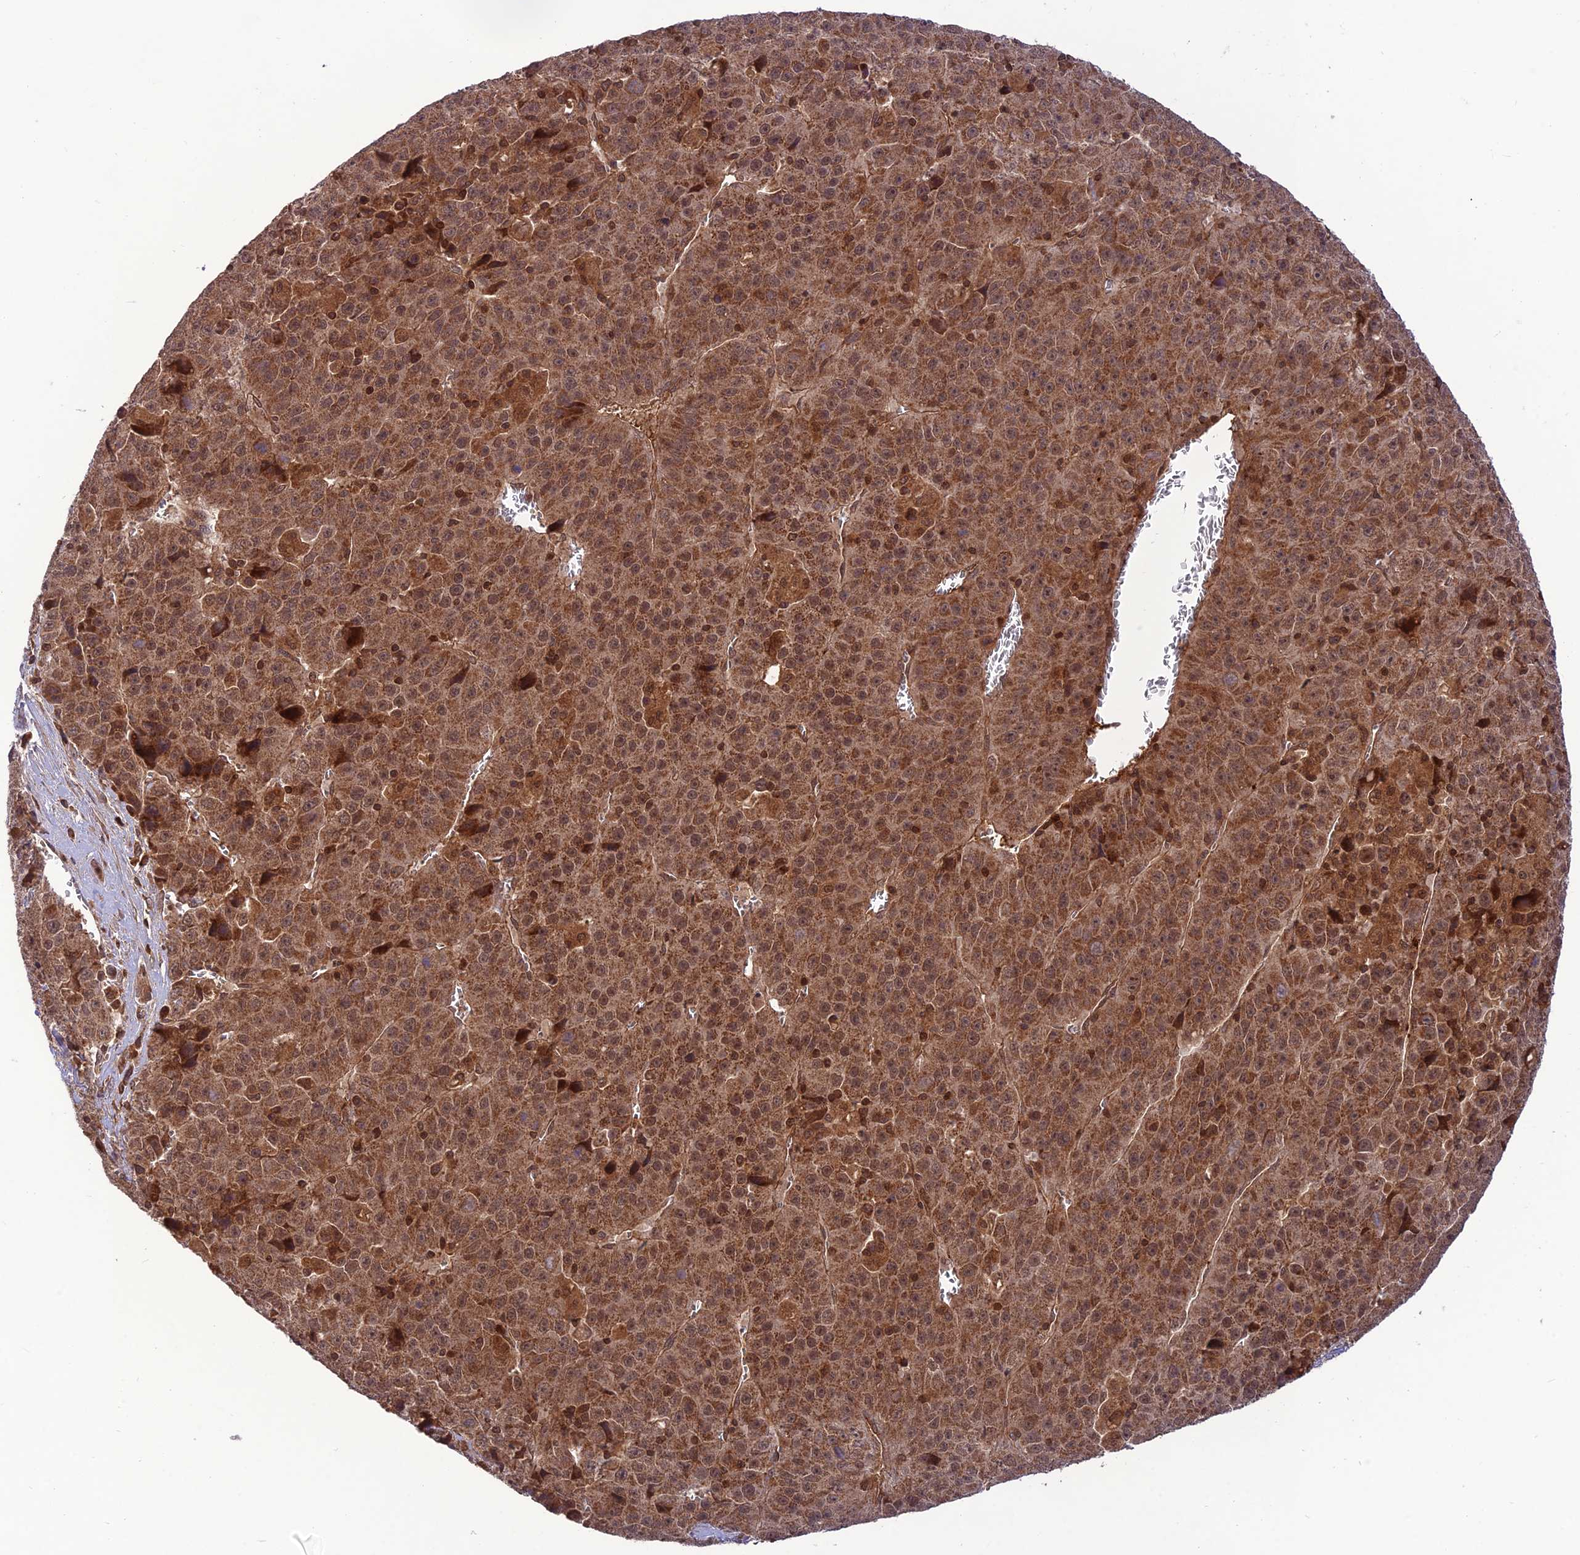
{"staining": {"intensity": "moderate", "quantity": ">75%", "location": "cytoplasmic/membranous,nuclear"}, "tissue": "liver cancer", "cell_type": "Tumor cells", "image_type": "cancer", "snomed": [{"axis": "morphology", "description": "Carcinoma, Hepatocellular, NOS"}, {"axis": "topography", "description": "Liver"}], "caption": "Tumor cells show moderate cytoplasmic/membranous and nuclear expression in approximately >75% of cells in liver hepatocellular carcinoma. The protein of interest is shown in brown color, while the nuclei are stained blue.", "gene": "NDUFC1", "patient": {"sex": "female", "age": 53}}